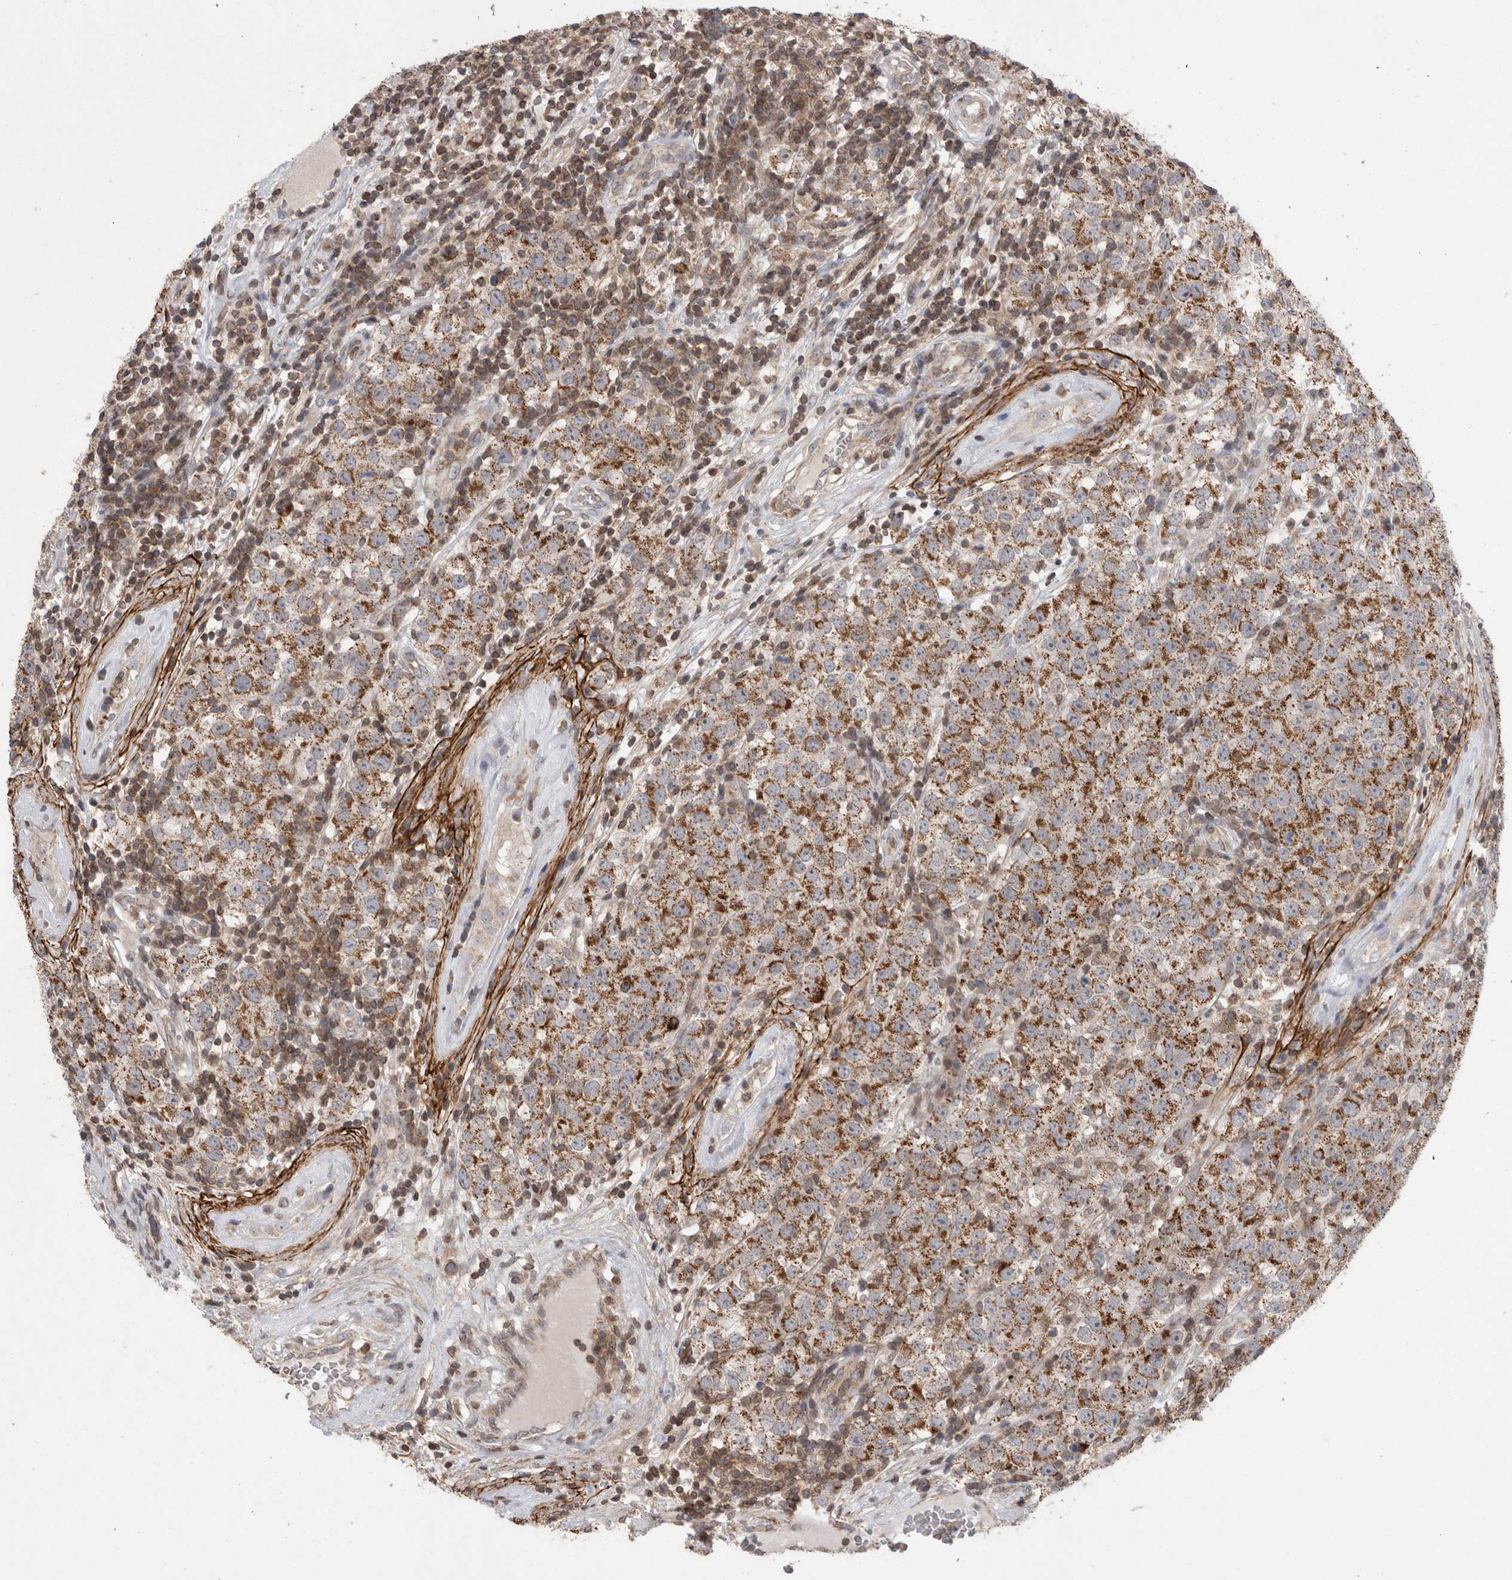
{"staining": {"intensity": "strong", "quantity": "25%-75%", "location": "cytoplasmic/membranous"}, "tissue": "testis cancer", "cell_type": "Tumor cells", "image_type": "cancer", "snomed": [{"axis": "morphology", "description": "Seminoma, NOS"}, {"axis": "morphology", "description": "Carcinoma, Embryonal, NOS"}, {"axis": "topography", "description": "Testis"}], "caption": "Immunohistochemical staining of human testis seminoma demonstrates high levels of strong cytoplasmic/membranous protein staining in about 25%-75% of tumor cells.", "gene": "DARS2", "patient": {"sex": "male", "age": 28}}